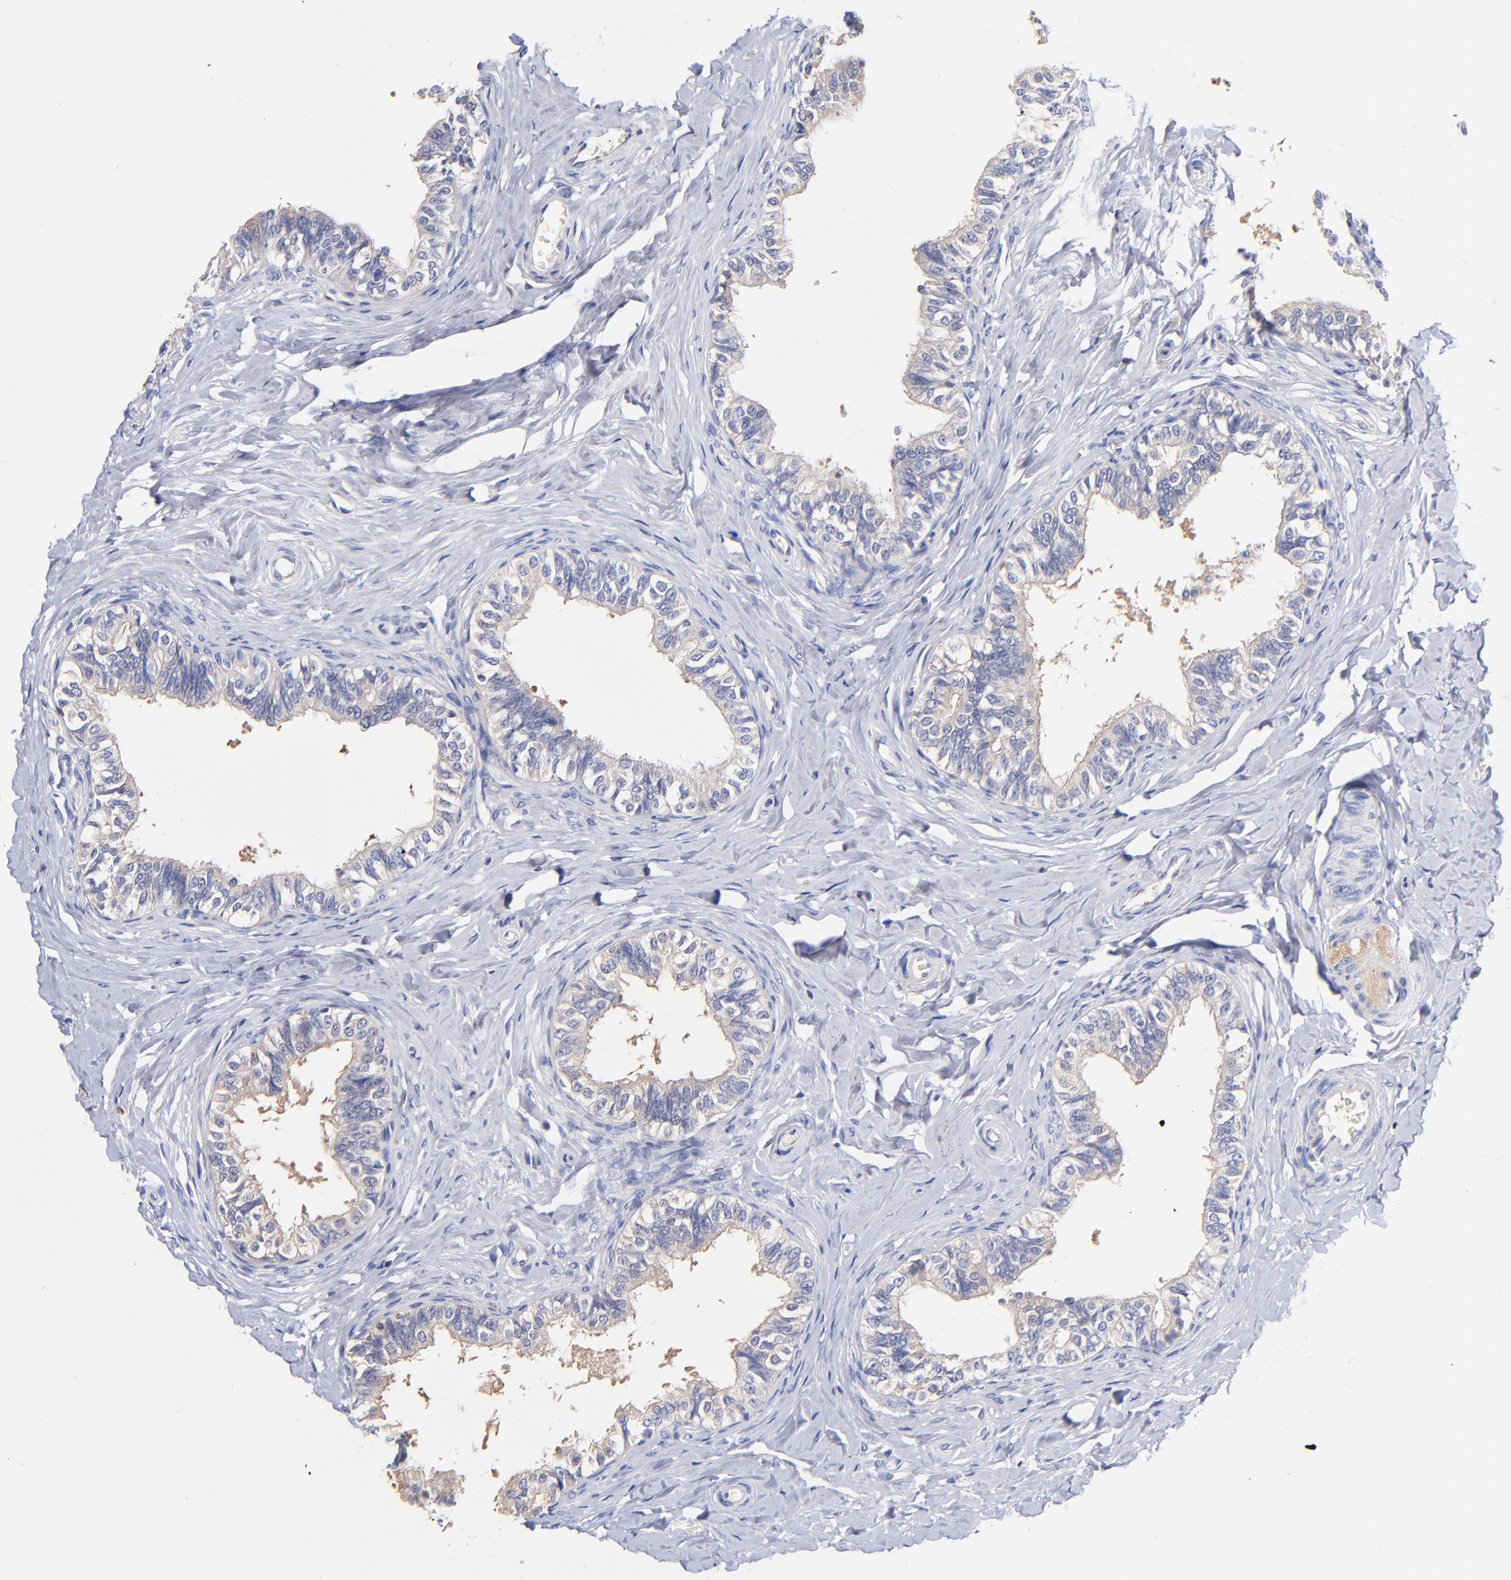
{"staining": {"intensity": "negative", "quantity": "none", "location": "none"}, "tissue": "epididymis", "cell_type": "Glandular cells", "image_type": "normal", "snomed": [{"axis": "morphology", "description": "Normal tissue, NOS"}, {"axis": "topography", "description": "Soft tissue"}, {"axis": "topography", "description": "Epididymis"}], "caption": "Protein analysis of normal epididymis demonstrates no significant staining in glandular cells.", "gene": "KREMEN2", "patient": {"sex": "male", "age": 26}}